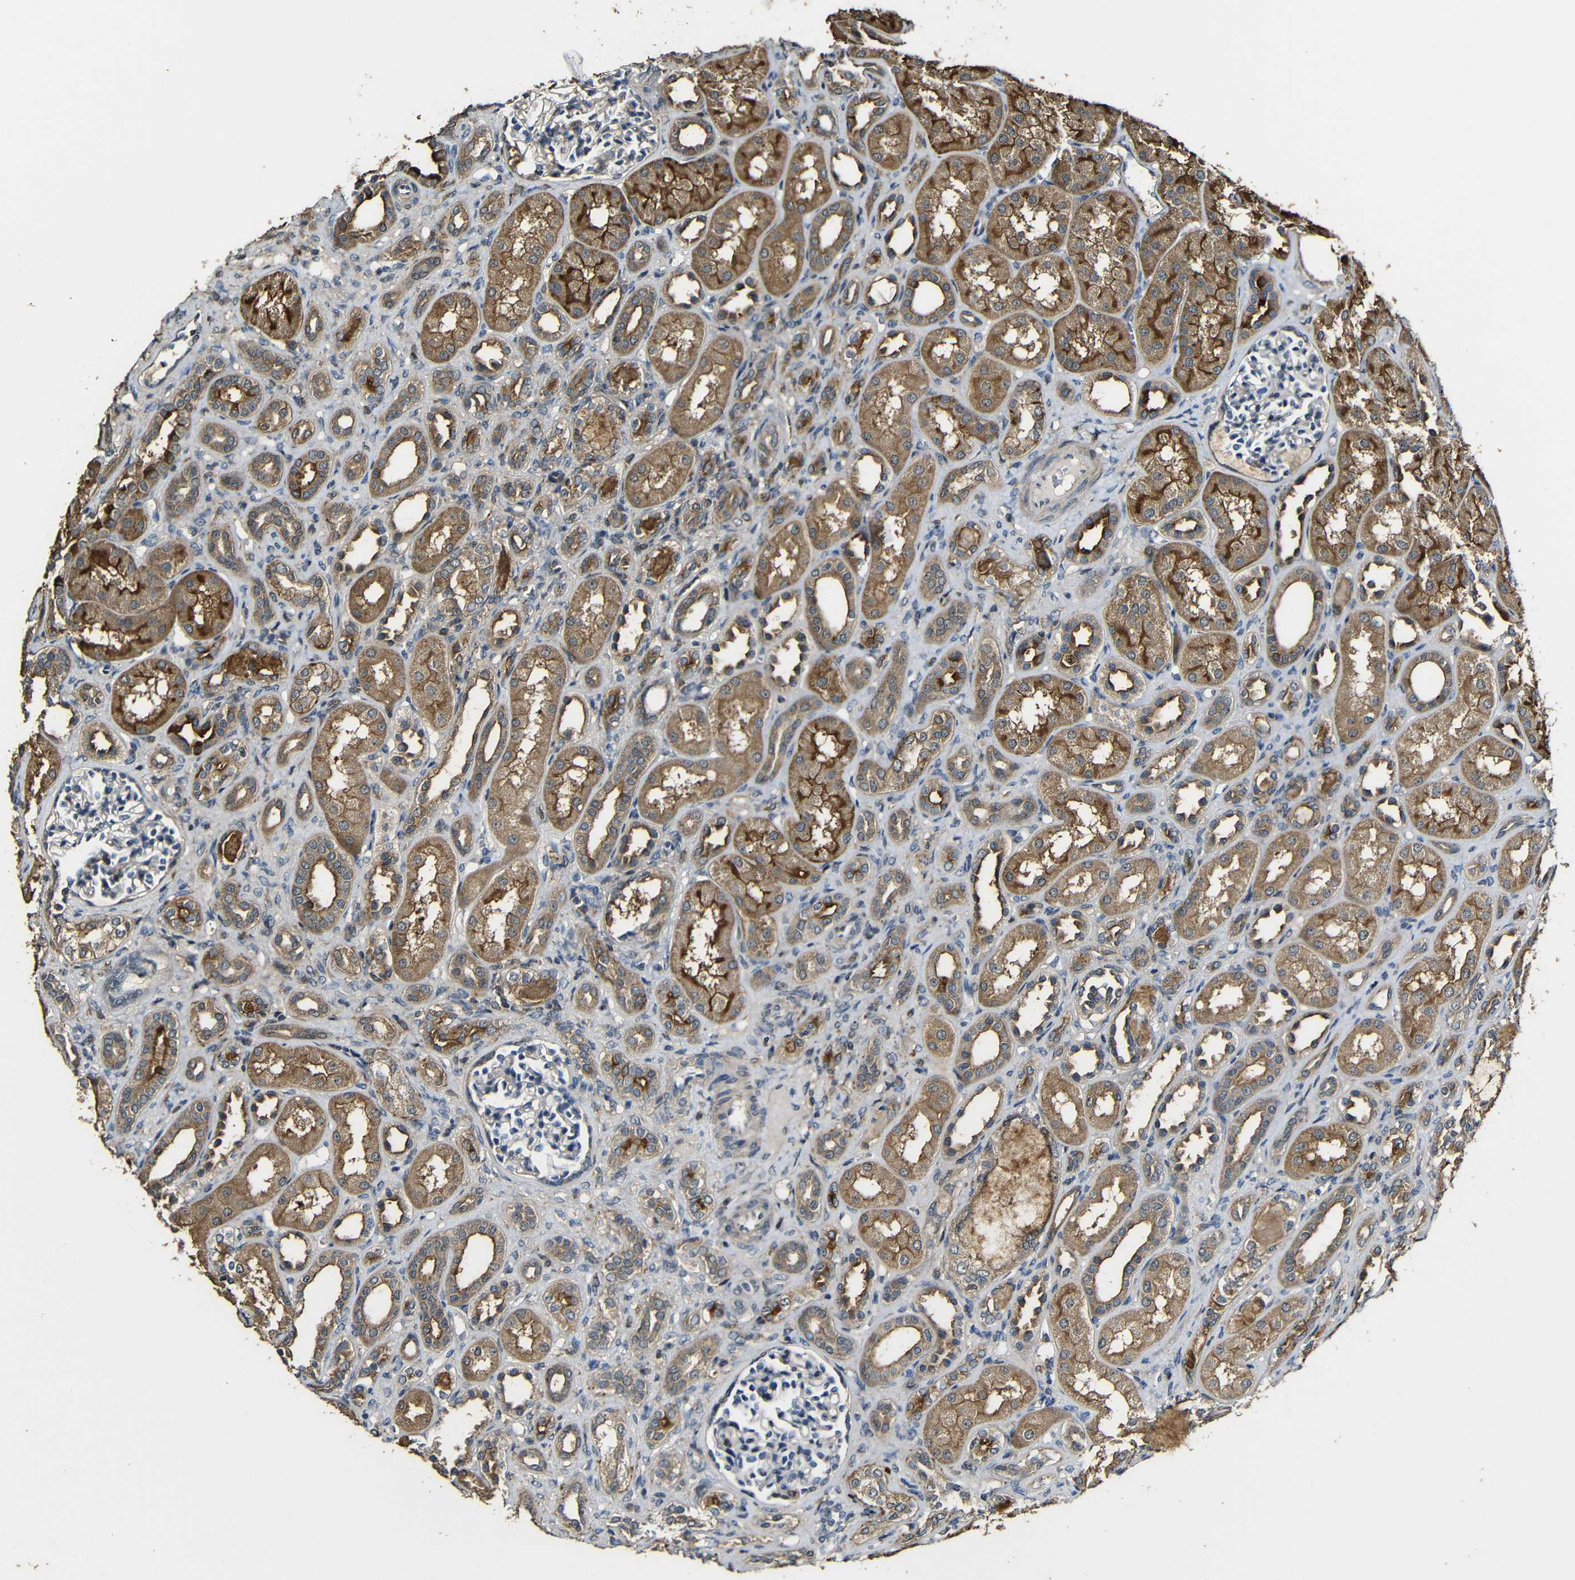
{"staining": {"intensity": "negative", "quantity": "none", "location": "none"}, "tissue": "kidney", "cell_type": "Cells in glomeruli", "image_type": "normal", "snomed": [{"axis": "morphology", "description": "Normal tissue, NOS"}, {"axis": "topography", "description": "Kidney"}], "caption": "High magnification brightfield microscopy of unremarkable kidney stained with DAB (brown) and counterstained with hematoxylin (blue): cells in glomeruli show no significant expression.", "gene": "CASP8", "patient": {"sex": "male", "age": 7}}